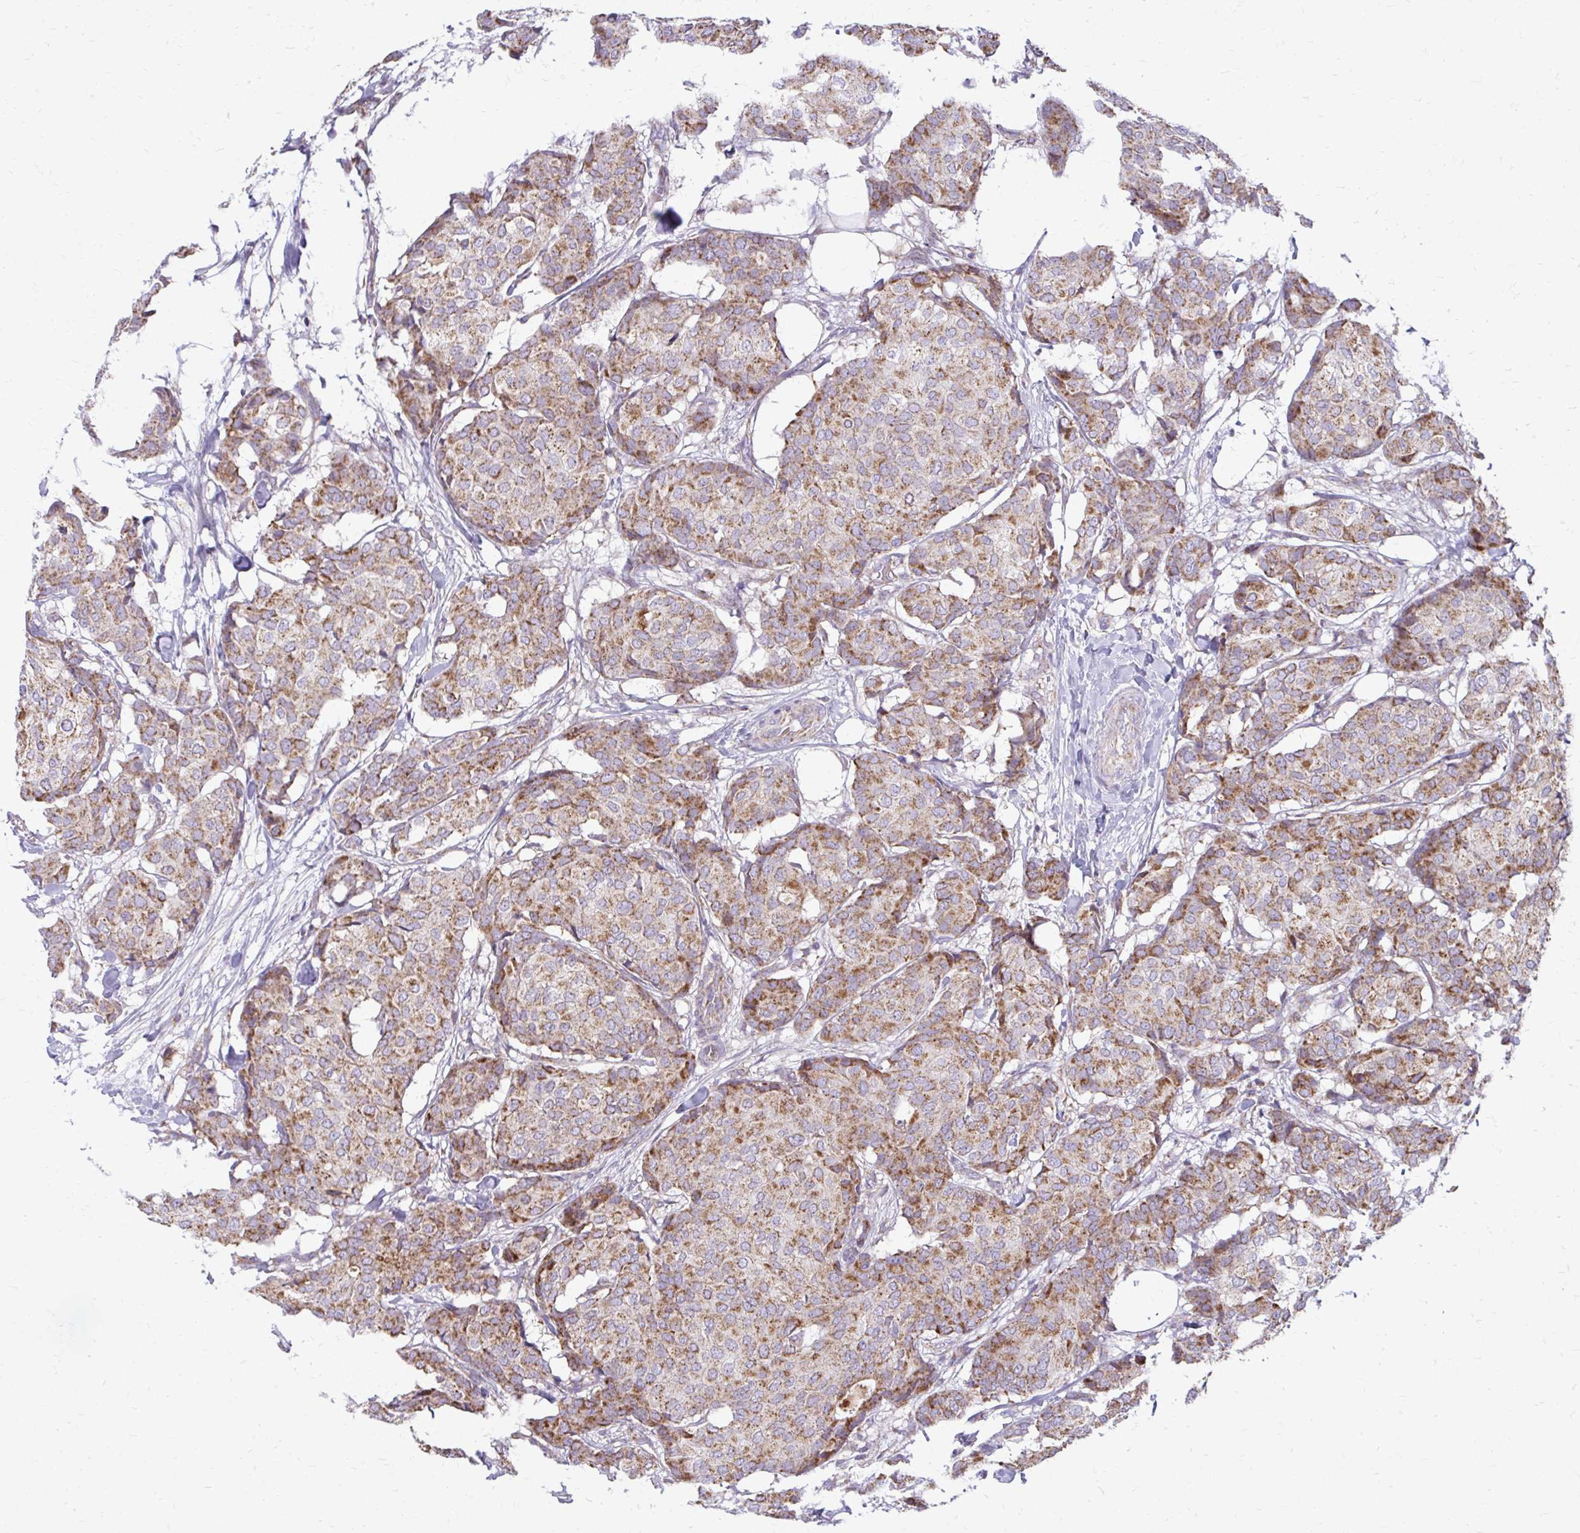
{"staining": {"intensity": "moderate", "quantity": ">75%", "location": "cytoplasmic/membranous"}, "tissue": "breast cancer", "cell_type": "Tumor cells", "image_type": "cancer", "snomed": [{"axis": "morphology", "description": "Duct carcinoma"}, {"axis": "topography", "description": "Breast"}], "caption": "The photomicrograph displays a brown stain indicating the presence of a protein in the cytoplasmic/membranous of tumor cells in breast cancer.", "gene": "IFIT1", "patient": {"sex": "female", "age": 75}}